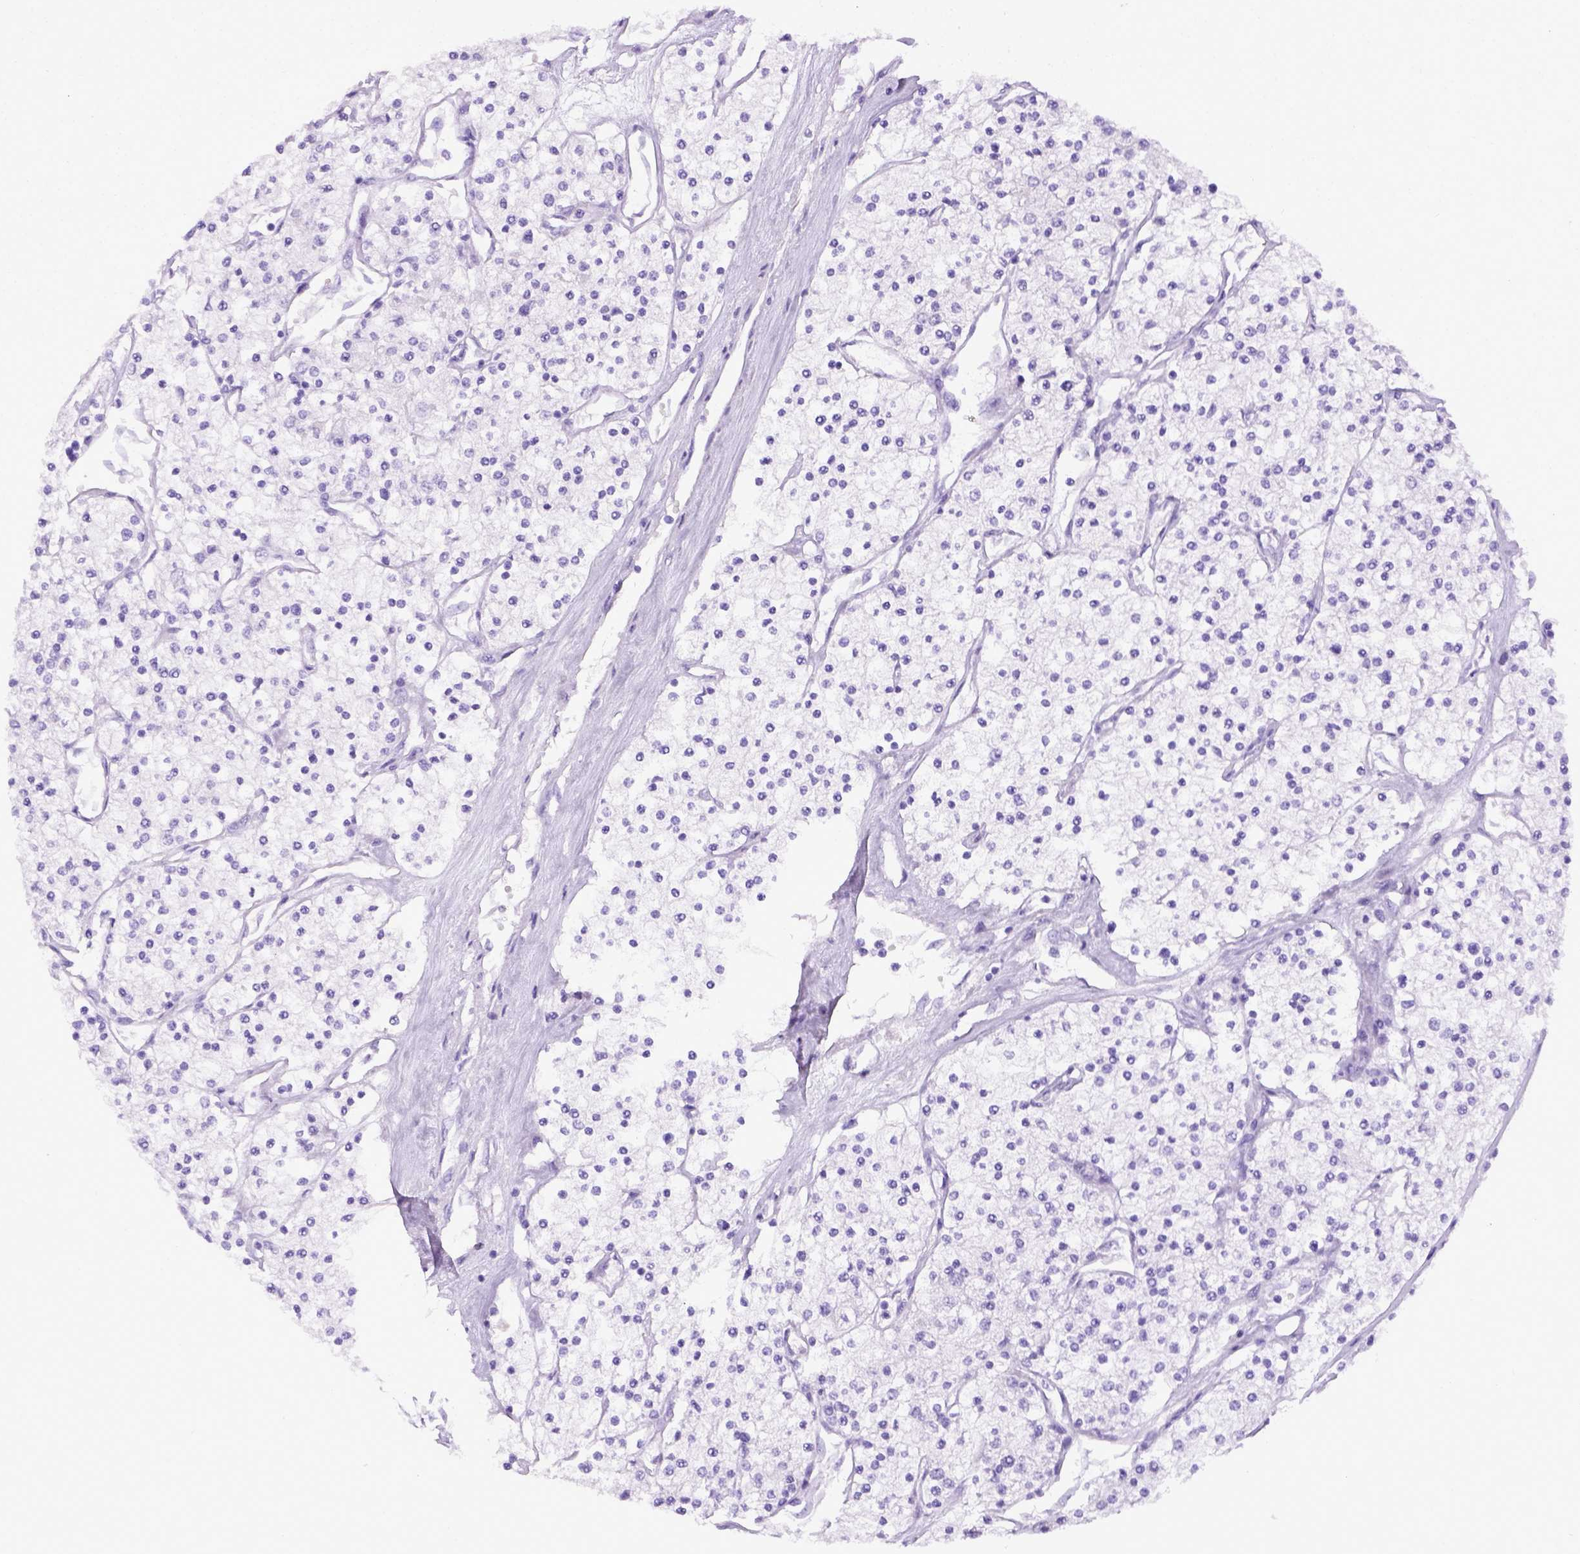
{"staining": {"intensity": "negative", "quantity": "none", "location": "none"}, "tissue": "renal cancer", "cell_type": "Tumor cells", "image_type": "cancer", "snomed": [{"axis": "morphology", "description": "Adenocarcinoma, NOS"}, {"axis": "topography", "description": "Kidney"}], "caption": "An IHC histopathology image of renal cancer (adenocarcinoma) is shown. There is no staining in tumor cells of renal cancer (adenocarcinoma). (Brightfield microscopy of DAB immunohistochemistry at high magnification).", "gene": "ITIH4", "patient": {"sex": "male", "age": 80}}